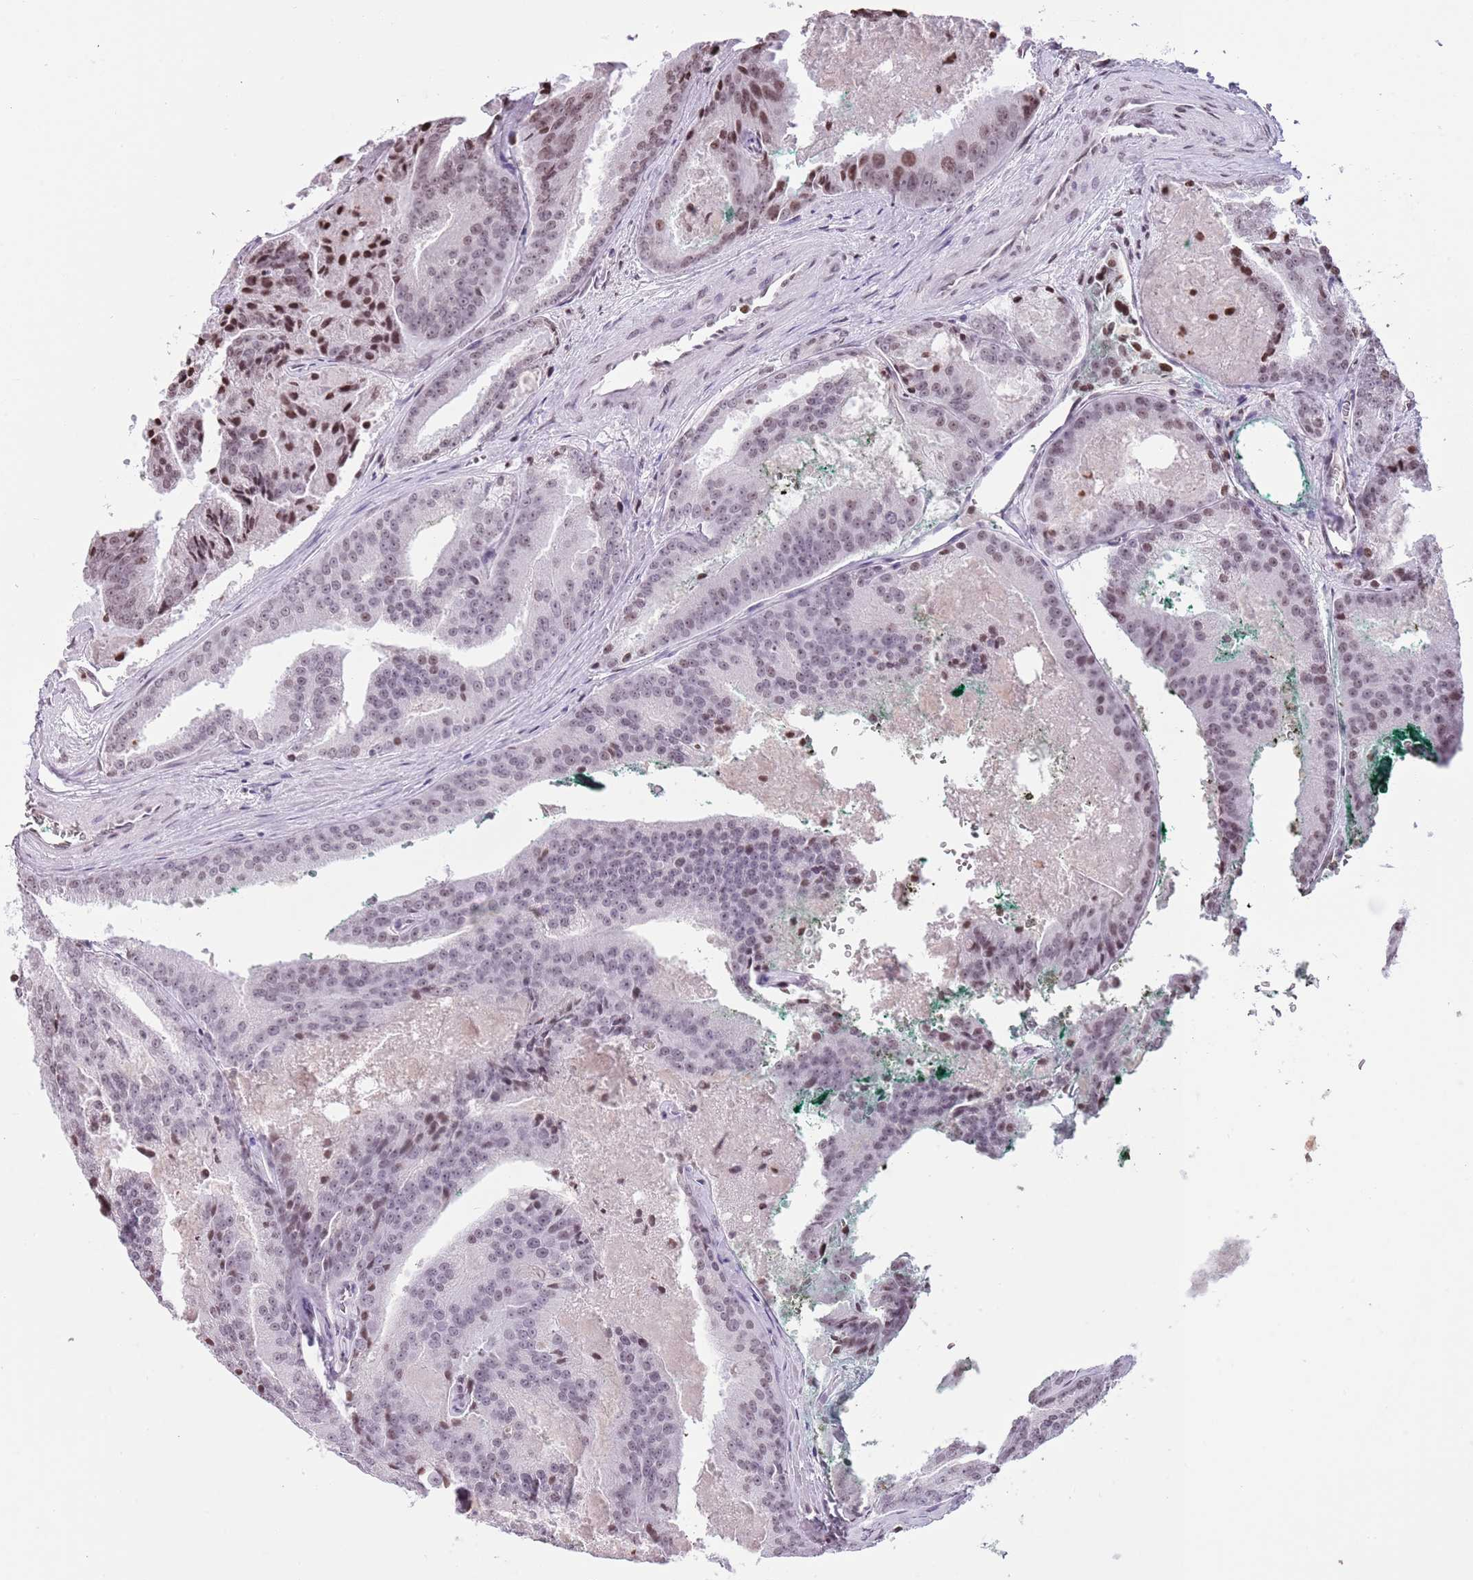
{"staining": {"intensity": "moderate", "quantity": "<25%", "location": "nuclear"}, "tissue": "prostate cancer", "cell_type": "Tumor cells", "image_type": "cancer", "snomed": [{"axis": "morphology", "description": "Adenocarcinoma, High grade"}, {"axis": "topography", "description": "Prostate"}], "caption": "Moderate nuclear protein expression is appreciated in about <25% of tumor cells in prostate cancer (high-grade adenocarcinoma).", "gene": "KPNA3", "patient": {"sex": "male", "age": 61}}